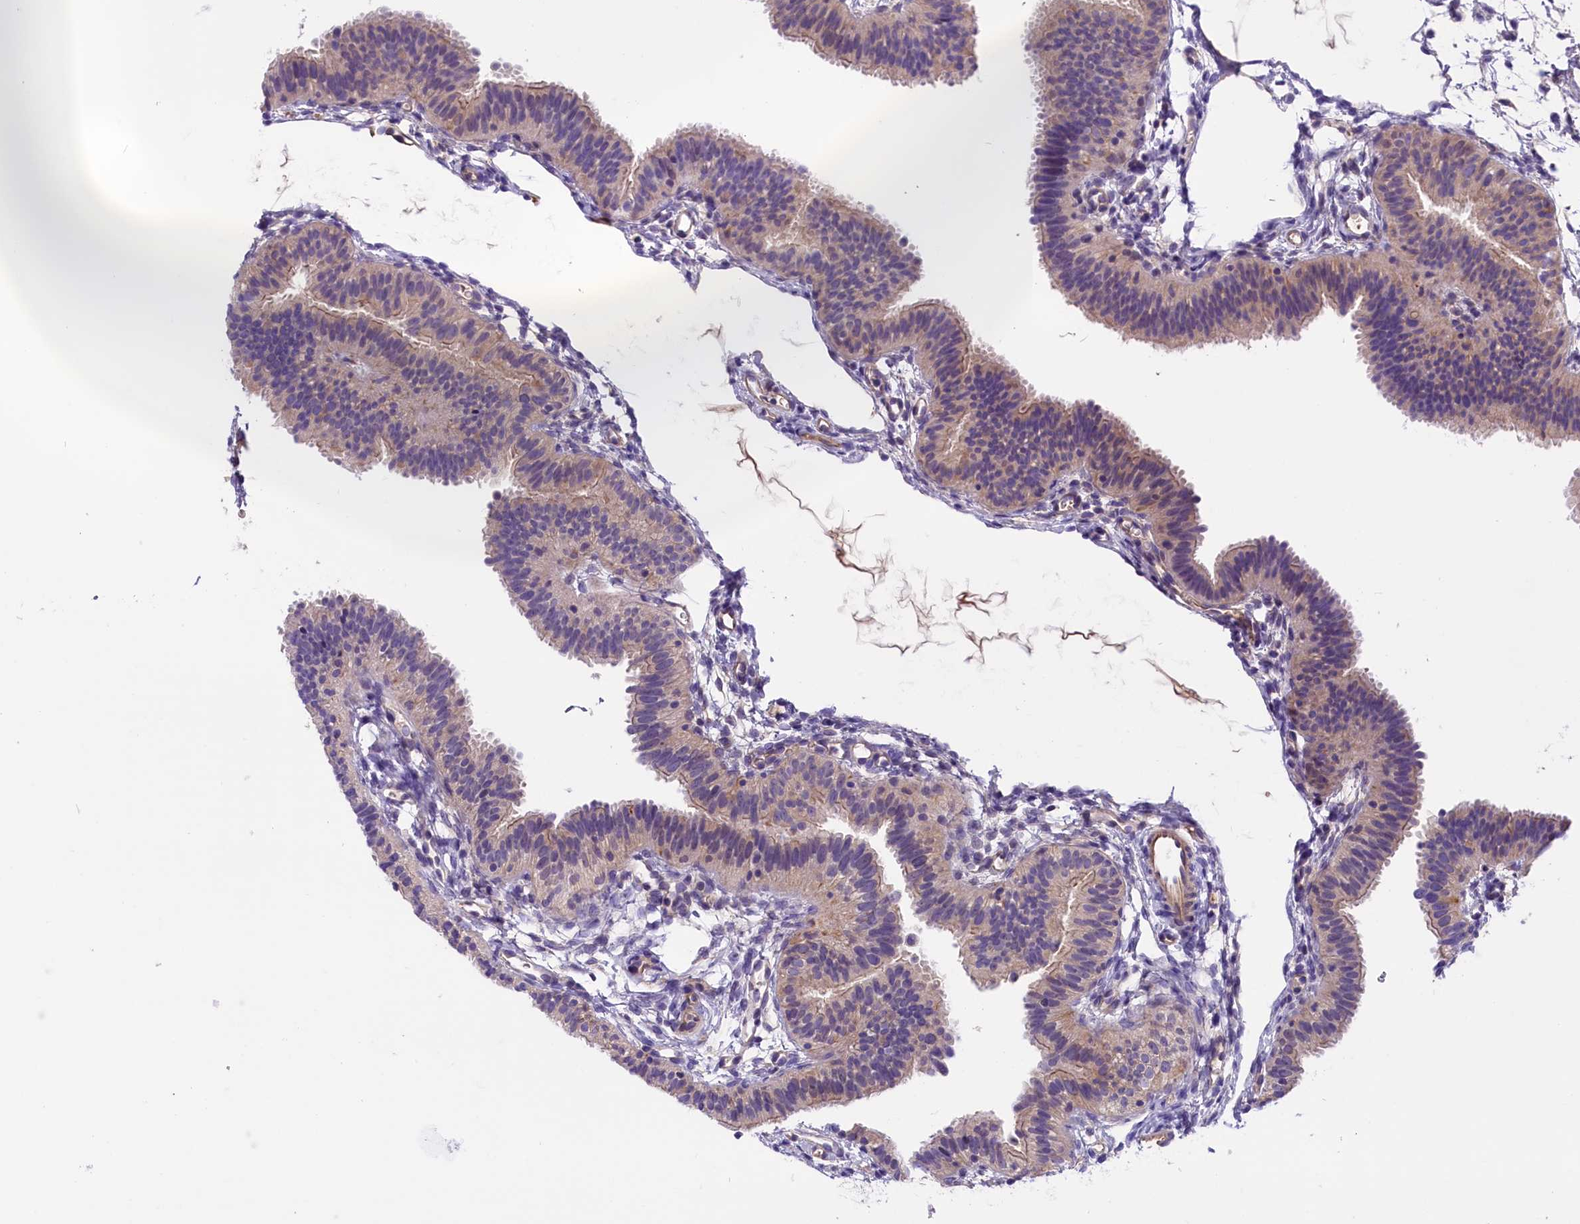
{"staining": {"intensity": "weak", "quantity": "<25%", "location": "cytoplasmic/membranous"}, "tissue": "fallopian tube", "cell_type": "Glandular cells", "image_type": "normal", "snomed": [{"axis": "morphology", "description": "Normal tissue, NOS"}, {"axis": "topography", "description": "Fallopian tube"}], "caption": "IHC photomicrograph of unremarkable fallopian tube: fallopian tube stained with DAB reveals no significant protein positivity in glandular cells.", "gene": "CCDC32", "patient": {"sex": "female", "age": 35}}